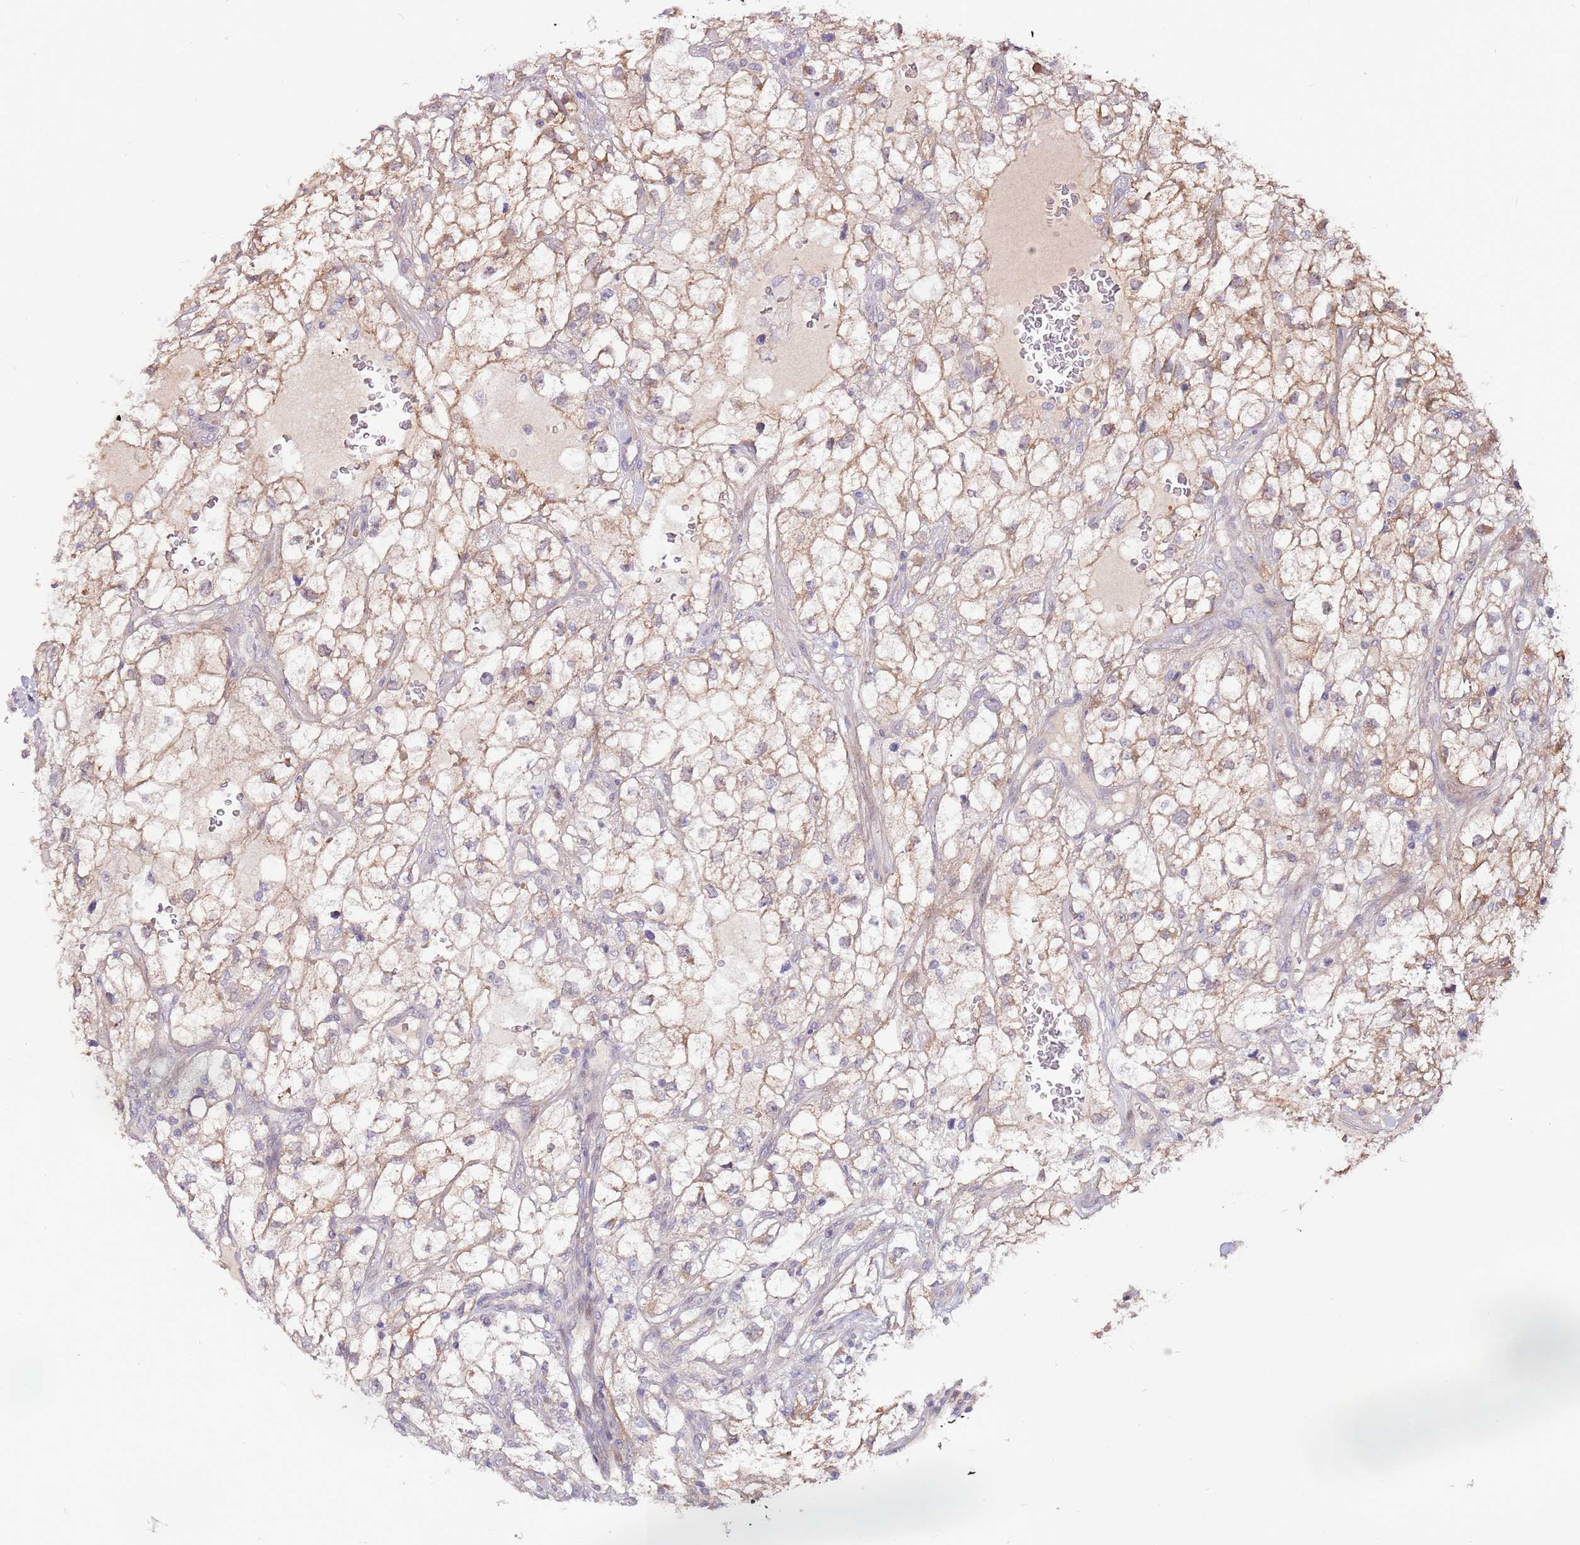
{"staining": {"intensity": "weak", "quantity": "25%-75%", "location": "cytoplasmic/membranous"}, "tissue": "renal cancer", "cell_type": "Tumor cells", "image_type": "cancer", "snomed": [{"axis": "morphology", "description": "Adenocarcinoma, NOS"}, {"axis": "topography", "description": "Kidney"}], "caption": "IHC (DAB (3,3'-diaminobenzidine)) staining of renal cancer exhibits weak cytoplasmic/membranous protein expression in about 25%-75% of tumor cells. The protein is shown in brown color, while the nuclei are stained blue.", "gene": "MTG2", "patient": {"sex": "male", "age": 59}}